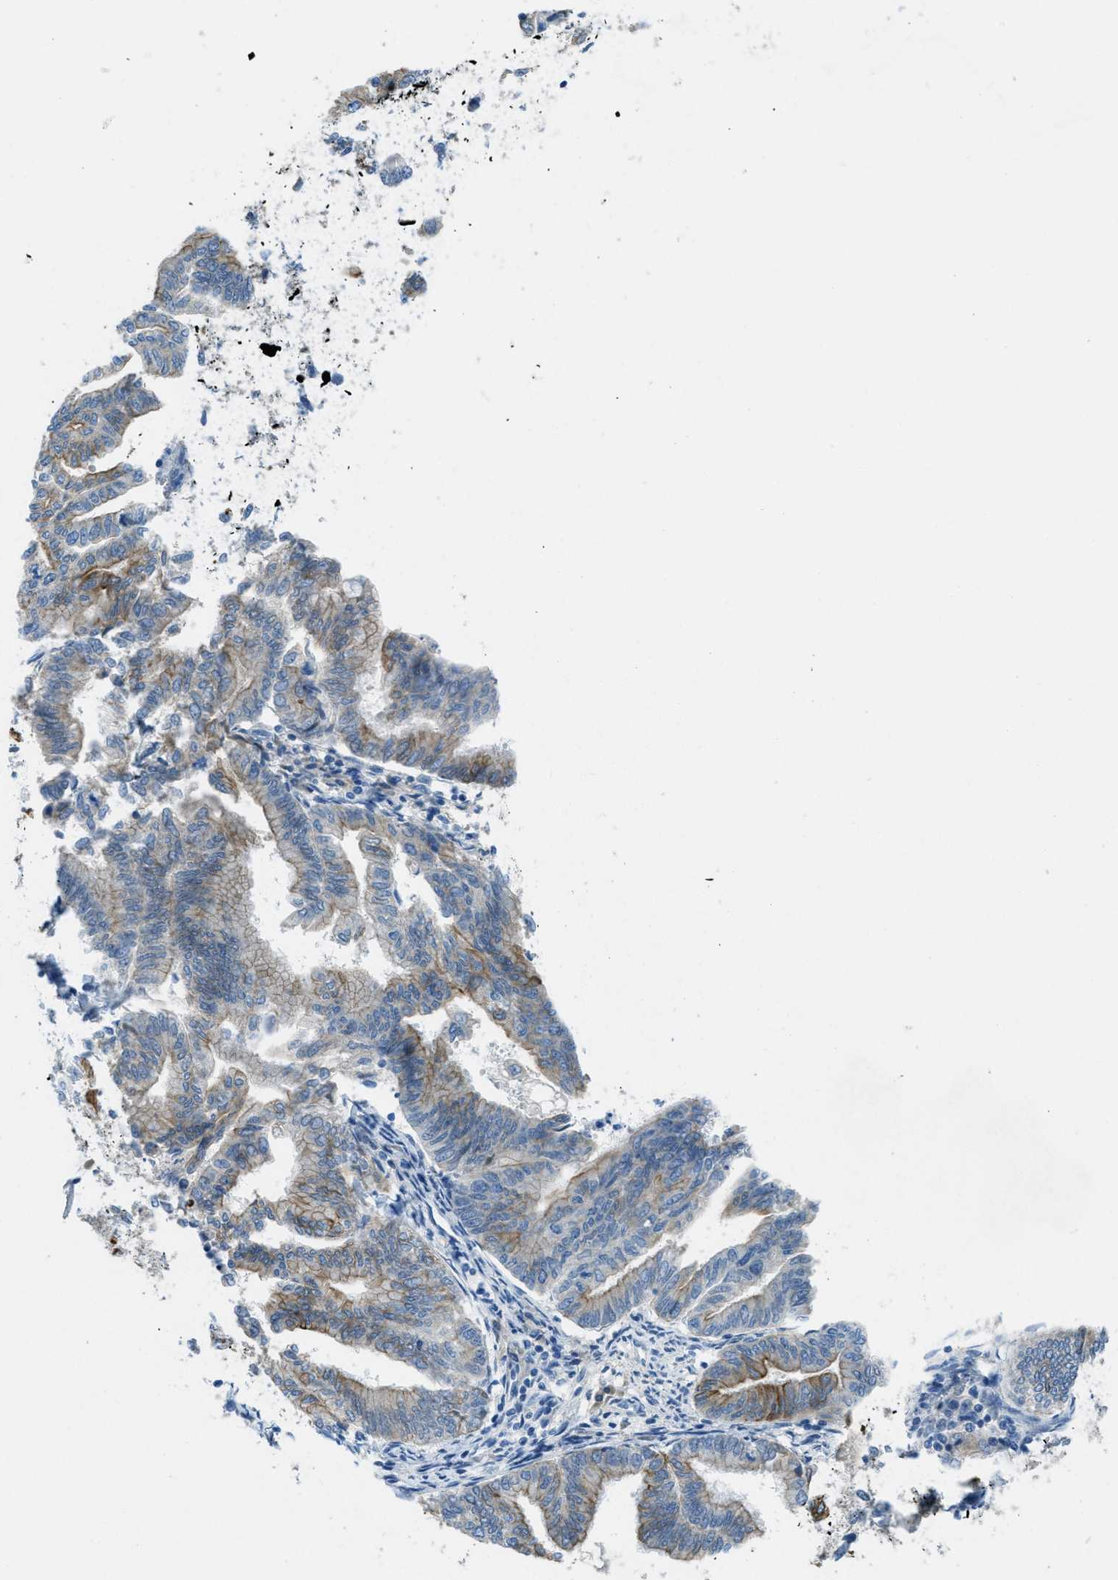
{"staining": {"intensity": "moderate", "quantity": "25%-75%", "location": "cytoplasmic/membranous"}, "tissue": "endometrial cancer", "cell_type": "Tumor cells", "image_type": "cancer", "snomed": [{"axis": "morphology", "description": "Adenocarcinoma, NOS"}, {"axis": "topography", "description": "Endometrium"}], "caption": "This image exhibits adenocarcinoma (endometrial) stained with IHC to label a protein in brown. The cytoplasmic/membranous of tumor cells show moderate positivity for the protein. Nuclei are counter-stained blue.", "gene": "KLHL8", "patient": {"sex": "female", "age": 79}}